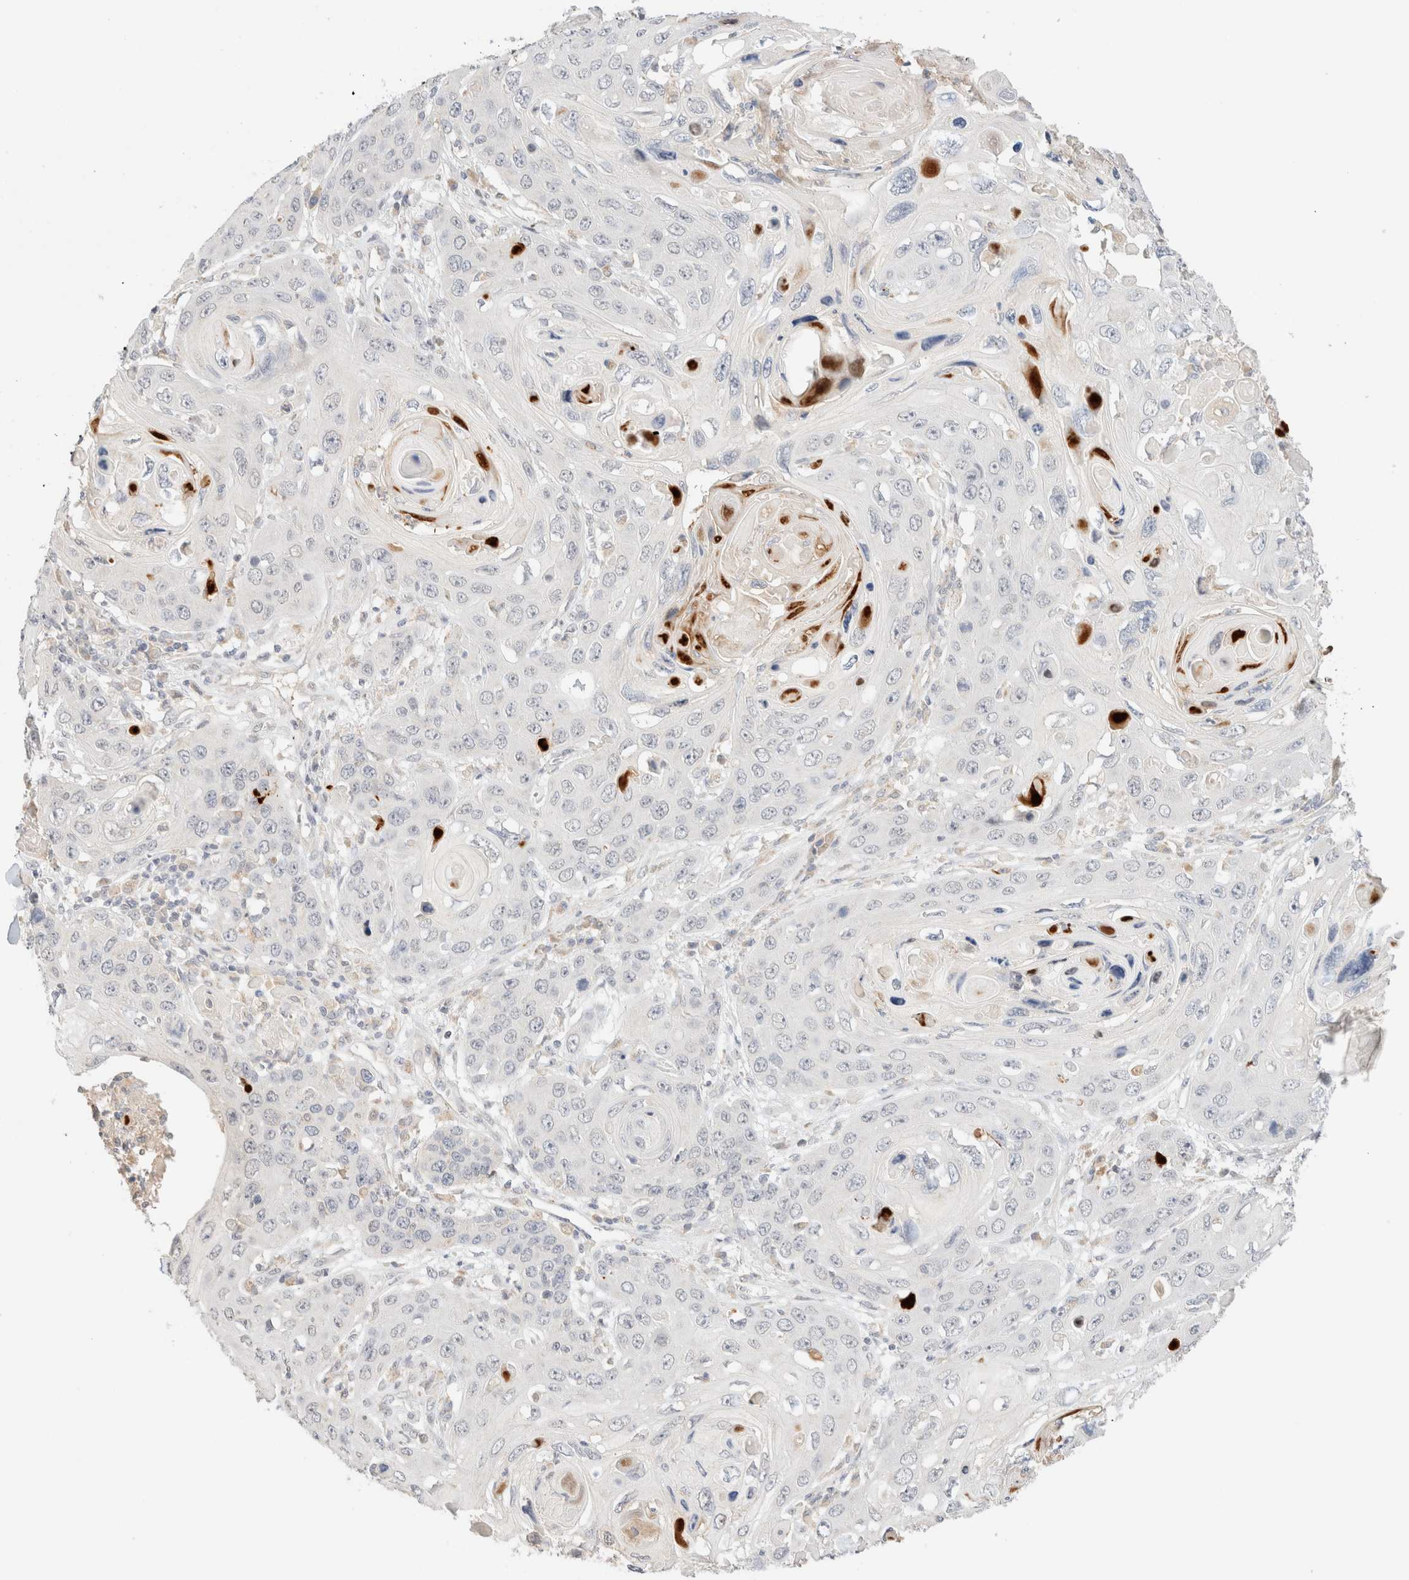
{"staining": {"intensity": "negative", "quantity": "none", "location": "none"}, "tissue": "skin cancer", "cell_type": "Tumor cells", "image_type": "cancer", "snomed": [{"axis": "morphology", "description": "Squamous cell carcinoma, NOS"}, {"axis": "topography", "description": "Skin"}], "caption": "This is an IHC histopathology image of squamous cell carcinoma (skin). There is no positivity in tumor cells.", "gene": "SNTB1", "patient": {"sex": "male", "age": 55}}